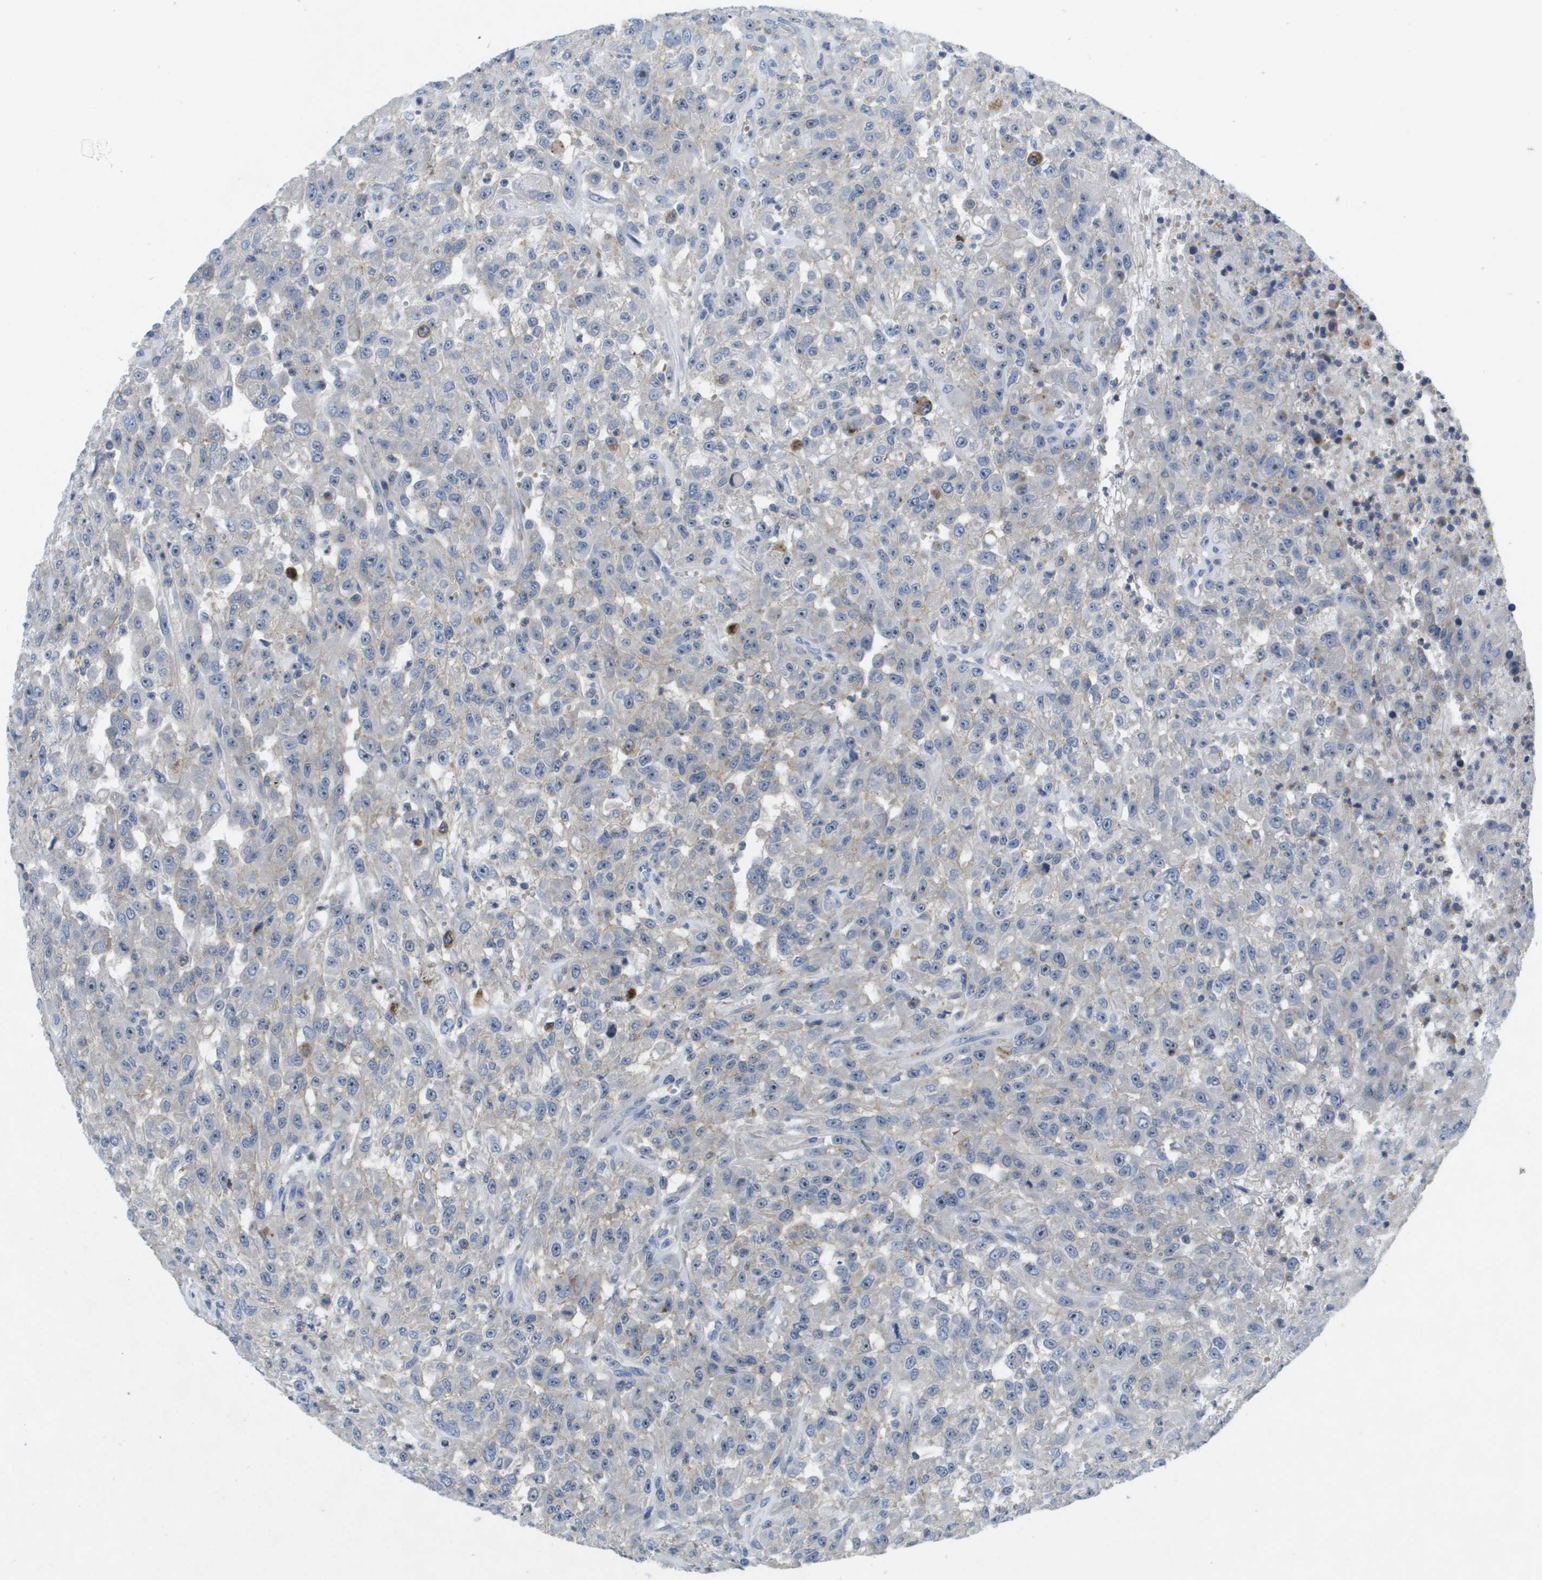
{"staining": {"intensity": "negative", "quantity": "none", "location": "none"}, "tissue": "urothelial cancer", "cell_type": "Tumor cells", "image_type": "cancer", "snomed": [{"axis": "morphology", "description": "Urothelial carcinoma, High grade"}, {"axis": "topography", "description": "Urinary bladder"}], "caption": "IHC of high-grade urothelial carcinoma exhibits no positivity in tumor cells.", "gene": "LIPG", "patient": {"sex": "male", "age": 46}}